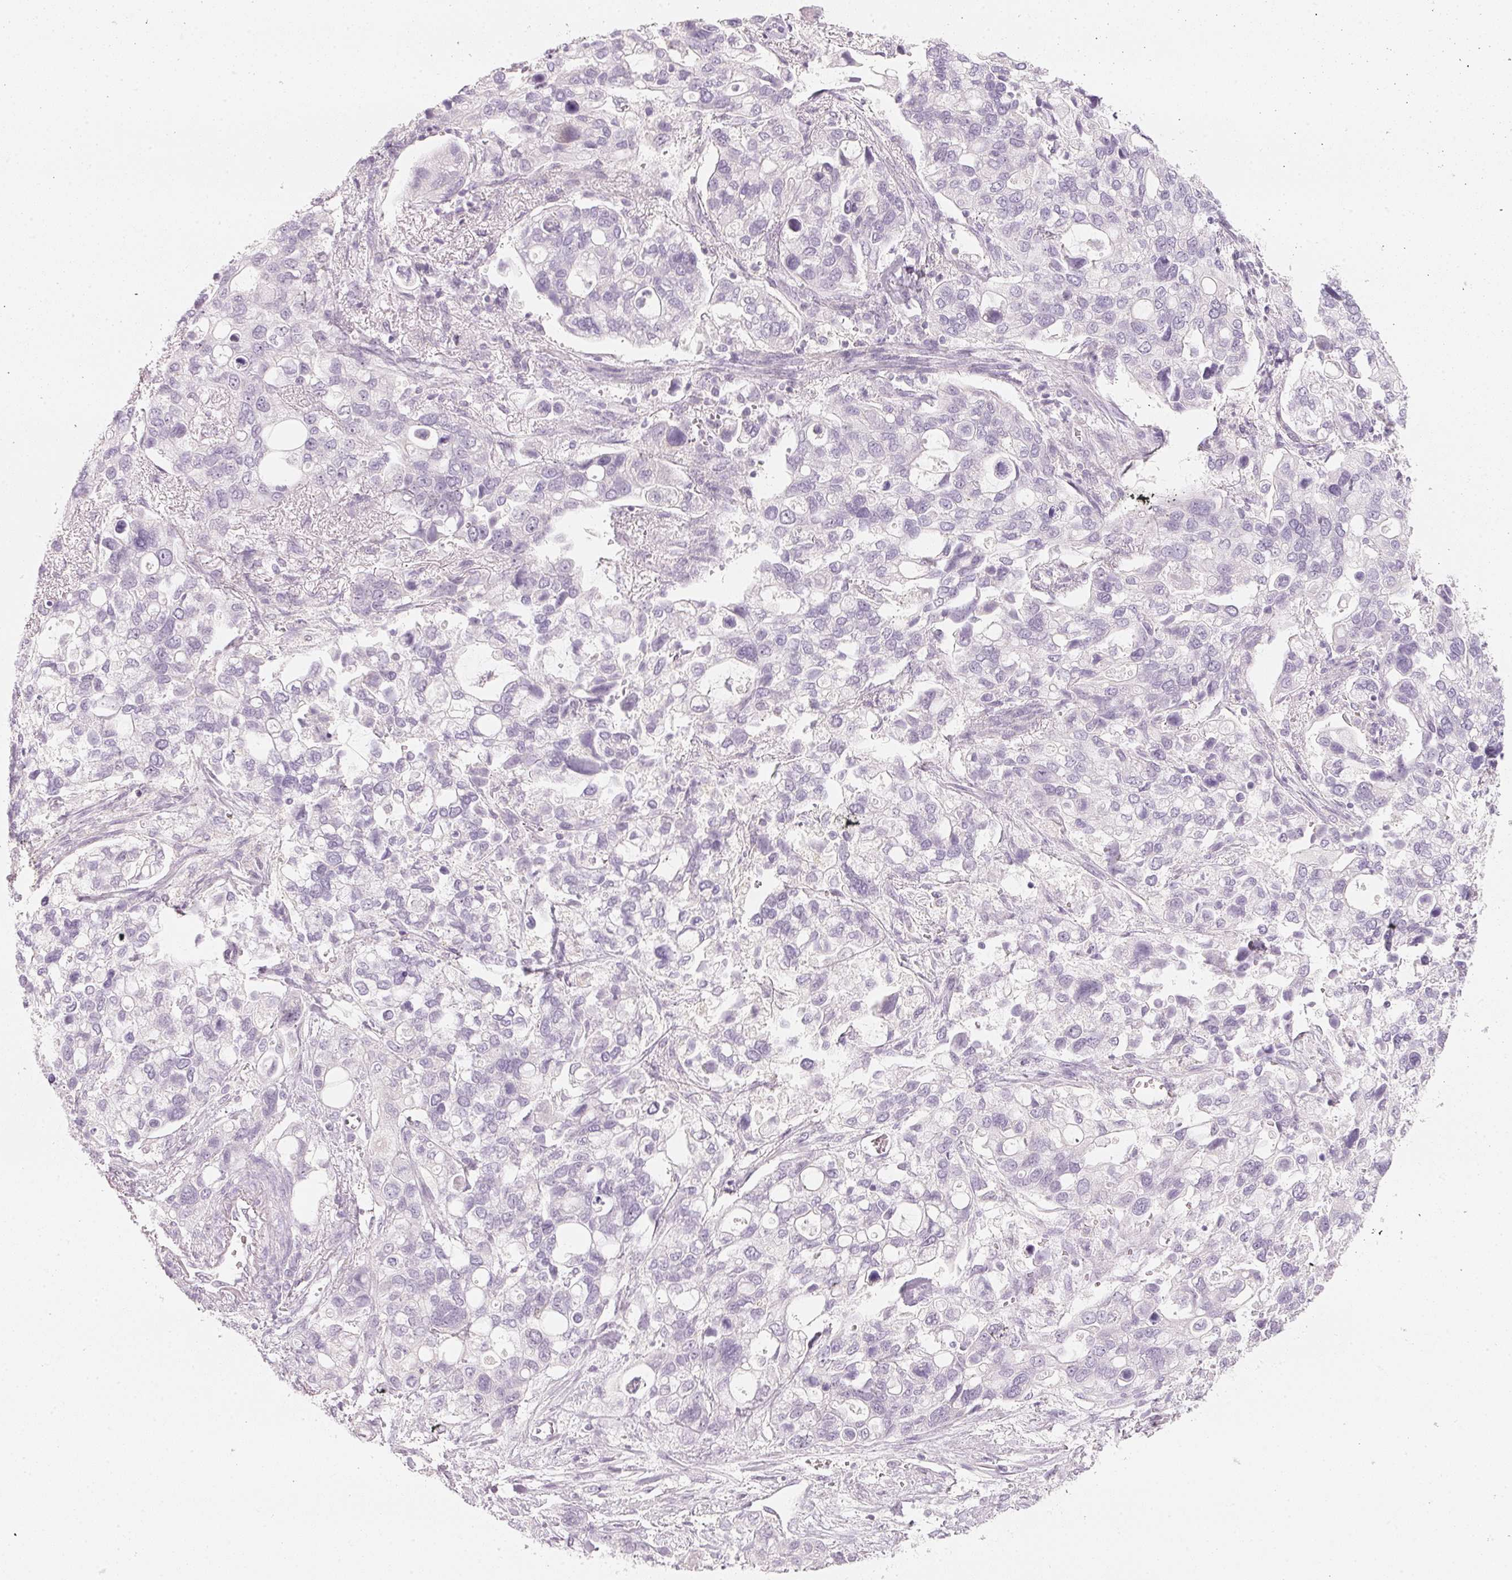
{"staining": {"intensity": "negative", "quantity": "none", "location": "none"}, "tissue": "stomach cancer", "cell_type": "Tumor cells", "image_type": "cancer", "snomed": [{"axis": "morphology", "description": "Adenocarcinoma, NOS"}, {"axis": "topography", "description": "Stomach, upper"}], "caption": "IHC micrograph of neoplastic tissue: human stomach cancer (adenocarcinoma) stained with DAB reveals no significant protein staining in tumor cells.", "gene": "CFAP276", "patient": {"sex": "female", "age": 81}}